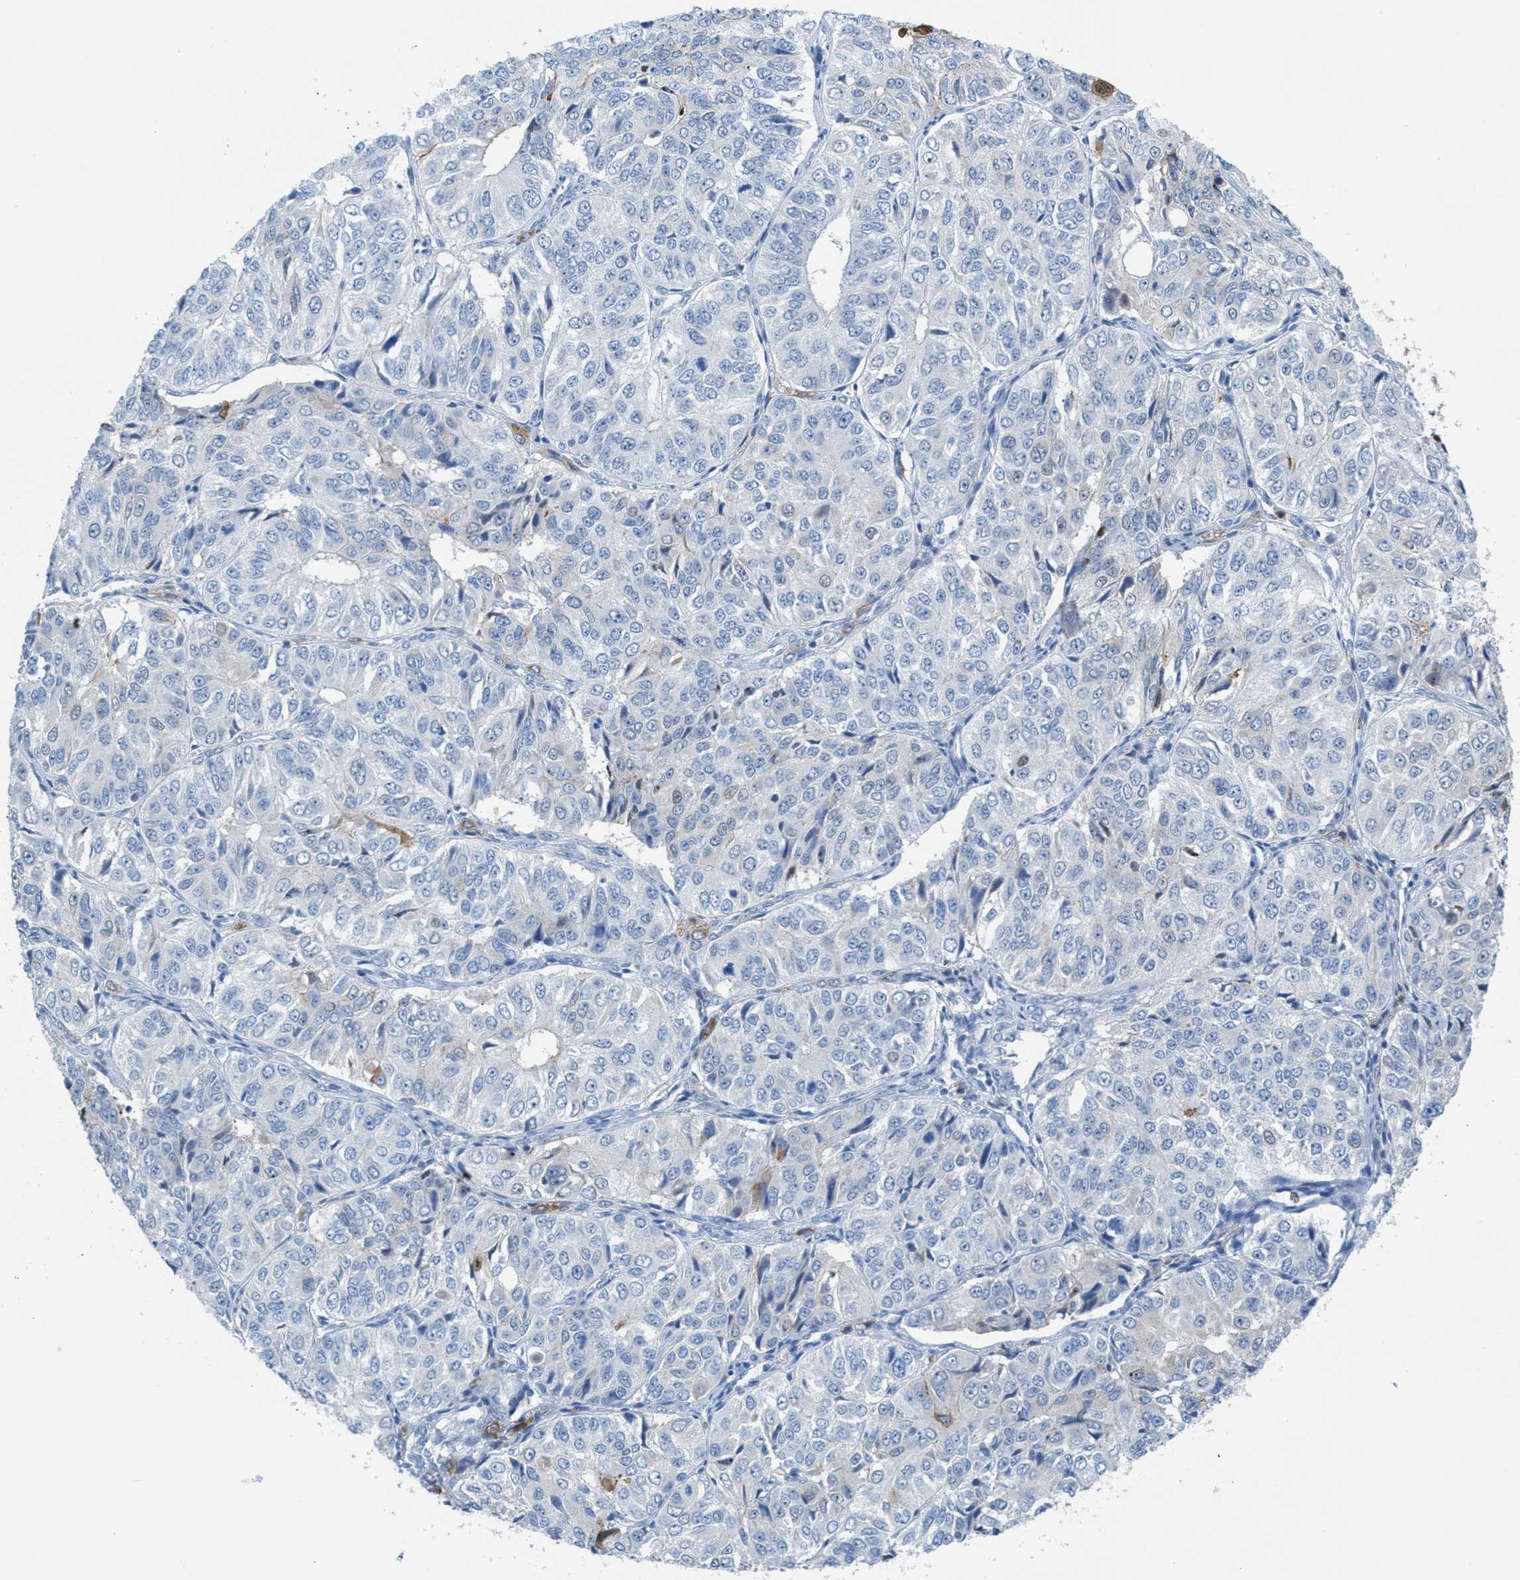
{"staining": {"intensity": "negative", "quantity": "none", "location": "none"}, "tissue": "ovarian cancer", "cell_type": "Tumor cells", "image_type": "cancer", "snomed": [{"axis": "morphology", "description": "Carcinoma, endometroid"}, {"axis": "topography", "description": "Ovary"}], "caption": "High power microscopy photomicrograph of an immunohistochemistry image of ovarian endometroid carcinoma, revealing no significant staining in tumor cells.", "gene": "PPM1D", "patient": {"sex": "female", "age": 51}}